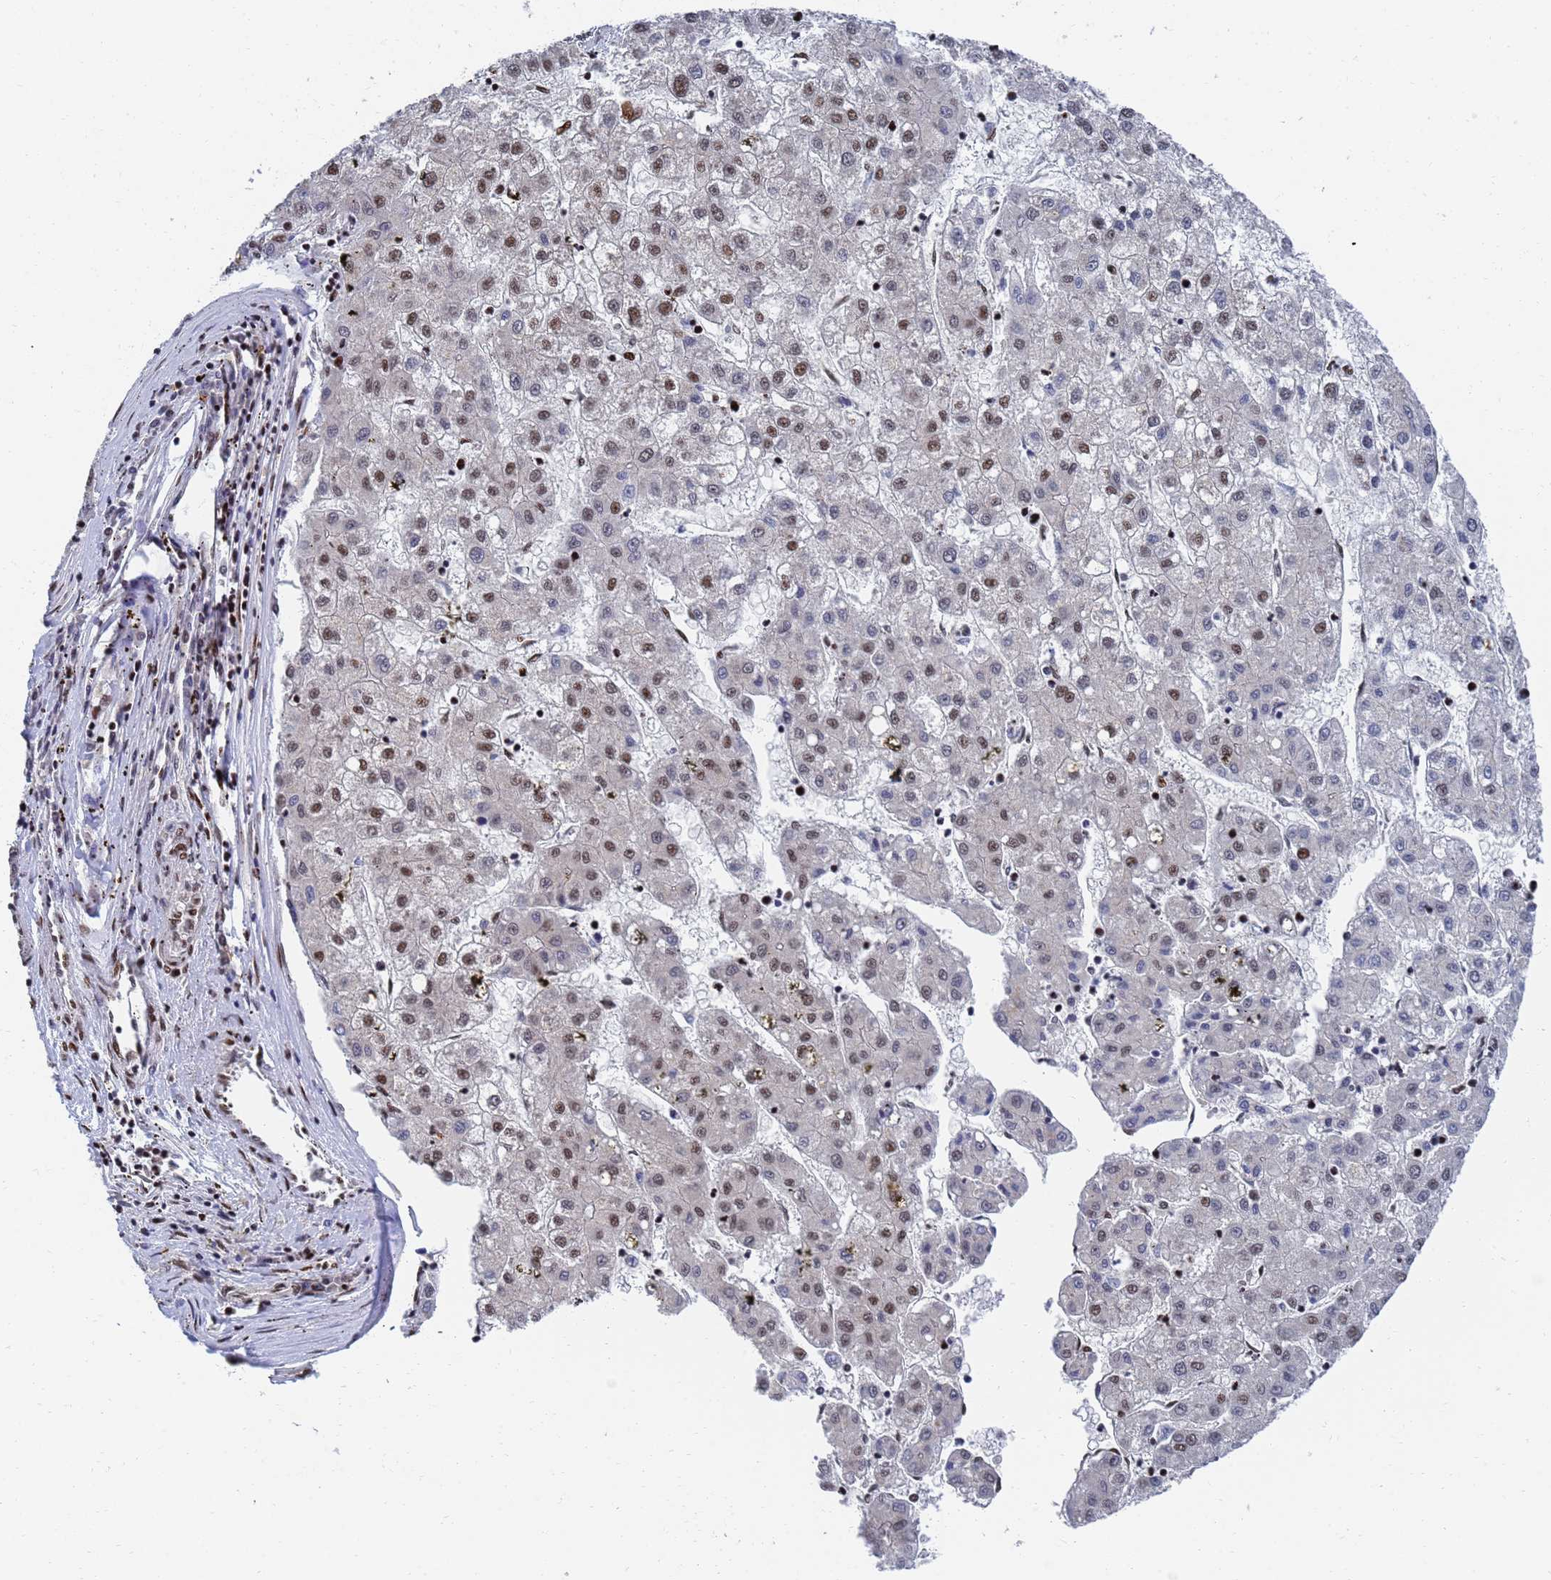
{"staining": {"intensity": "moderate", "quantity": "25%-75%", "location": "nuclear"}, "tissue": "liver cancer", "cell_type": "Tumor cells", "image_type": "cancer", "snomed": [{"axis": "morphology", "description": "Carcinoma, Hepatocellular, NOS"}, {"axis": "topography", "description": "Liver"}], "caption": "Protein expression analysis of hepatocellular carcinoma (liver) demonstrates moderate nuclear expression in about 25%-75% of tumor cells.", "gene": "AP5Z1", "patient": {"sex": "male", "age": 72}}